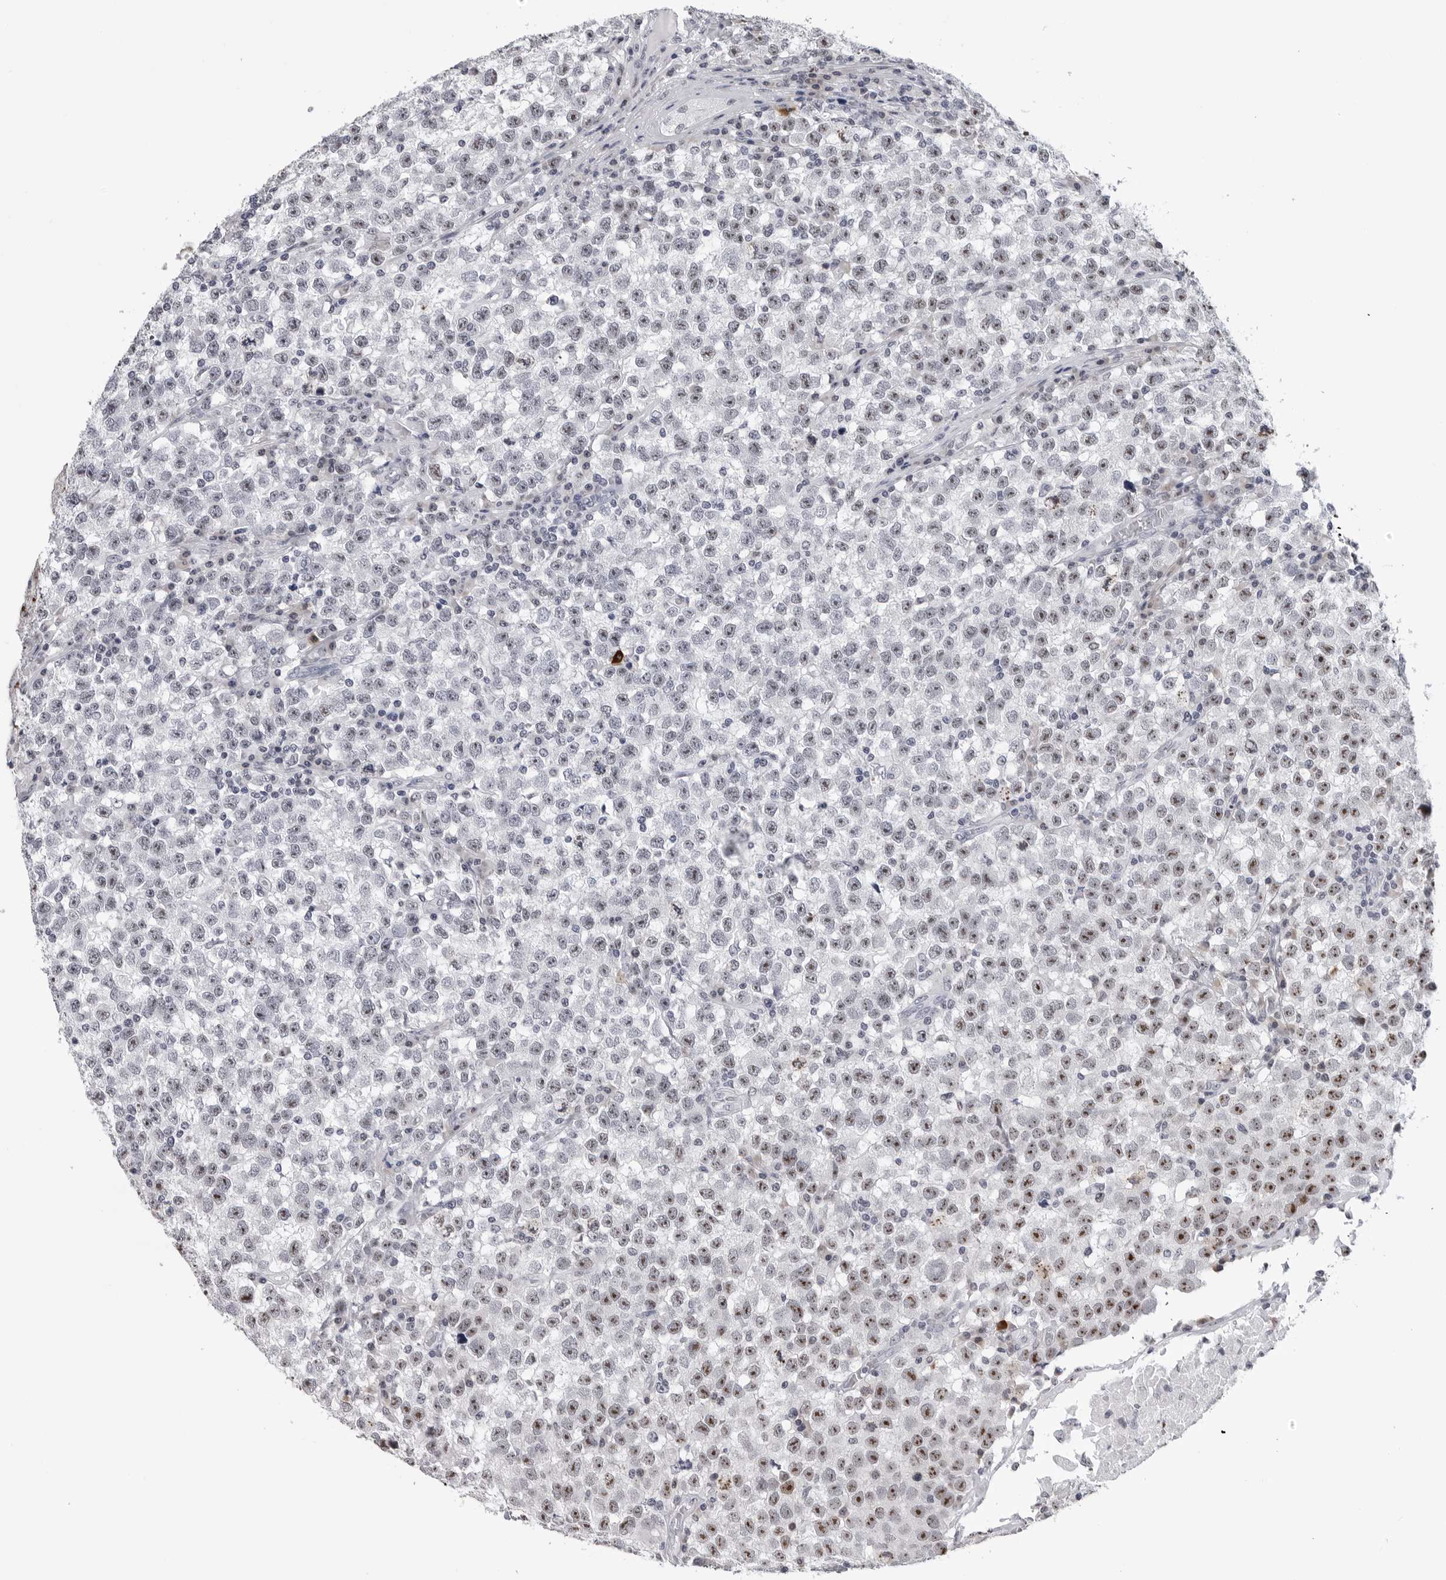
{"staining": {"intensity": "moderate", "quantity": "25%-75%", "location": "nuclear"}, "tissue": "testis cancer", "cell_type": "Tumor cells", "image_type": "cancer", "snomed": [{"axis": "morphology", "description": "Seminoma, NOS"}, {"axis": "topography", "description": "Testis"}], "caption": "Human testis cancer stained with a protein marker shows moderate staining in tumor cells.", "gene": "GNL2", "patient": {"sex": "male", "age": 22}}